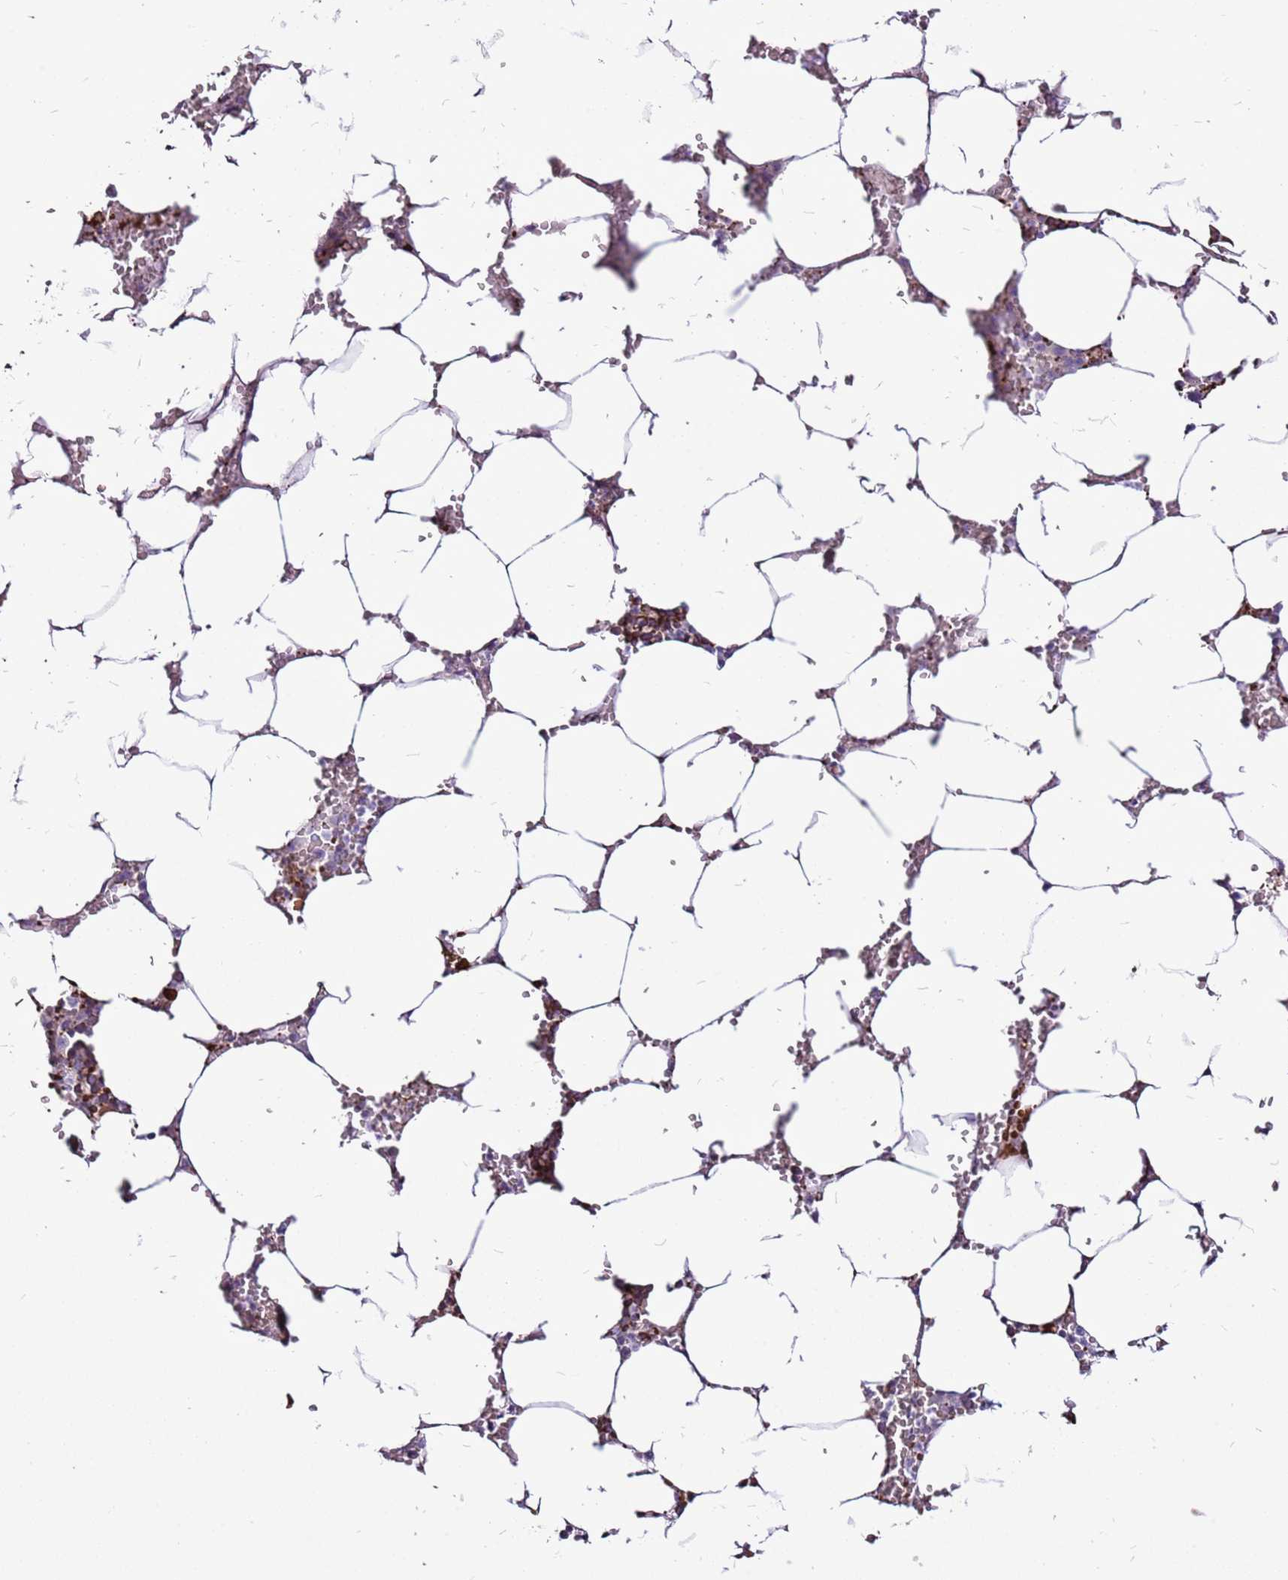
{"staining": {"intensity": "strong", "quantity": "<25%", "location": "cytoplasmic/membranous"}, "tissue": "bone marrow", "cell_type": "Hematopoietic cells", "image_type": "normal", "snomed": [{"axis": "morphology", "description": "Normal tissue, NOS"}, {"axis": "topography", "description": "Bone marrow"}], "caption": "Hematopoietic cells exhibit medium levels of strong cytoplasmic/membranous positivity in approximately <25% of cells in benign human bone marrow. (IHC, brightfield microscopy, high magnification).", "gene": "CHAC2", "patient": {"sex": "male", "age": 70}}